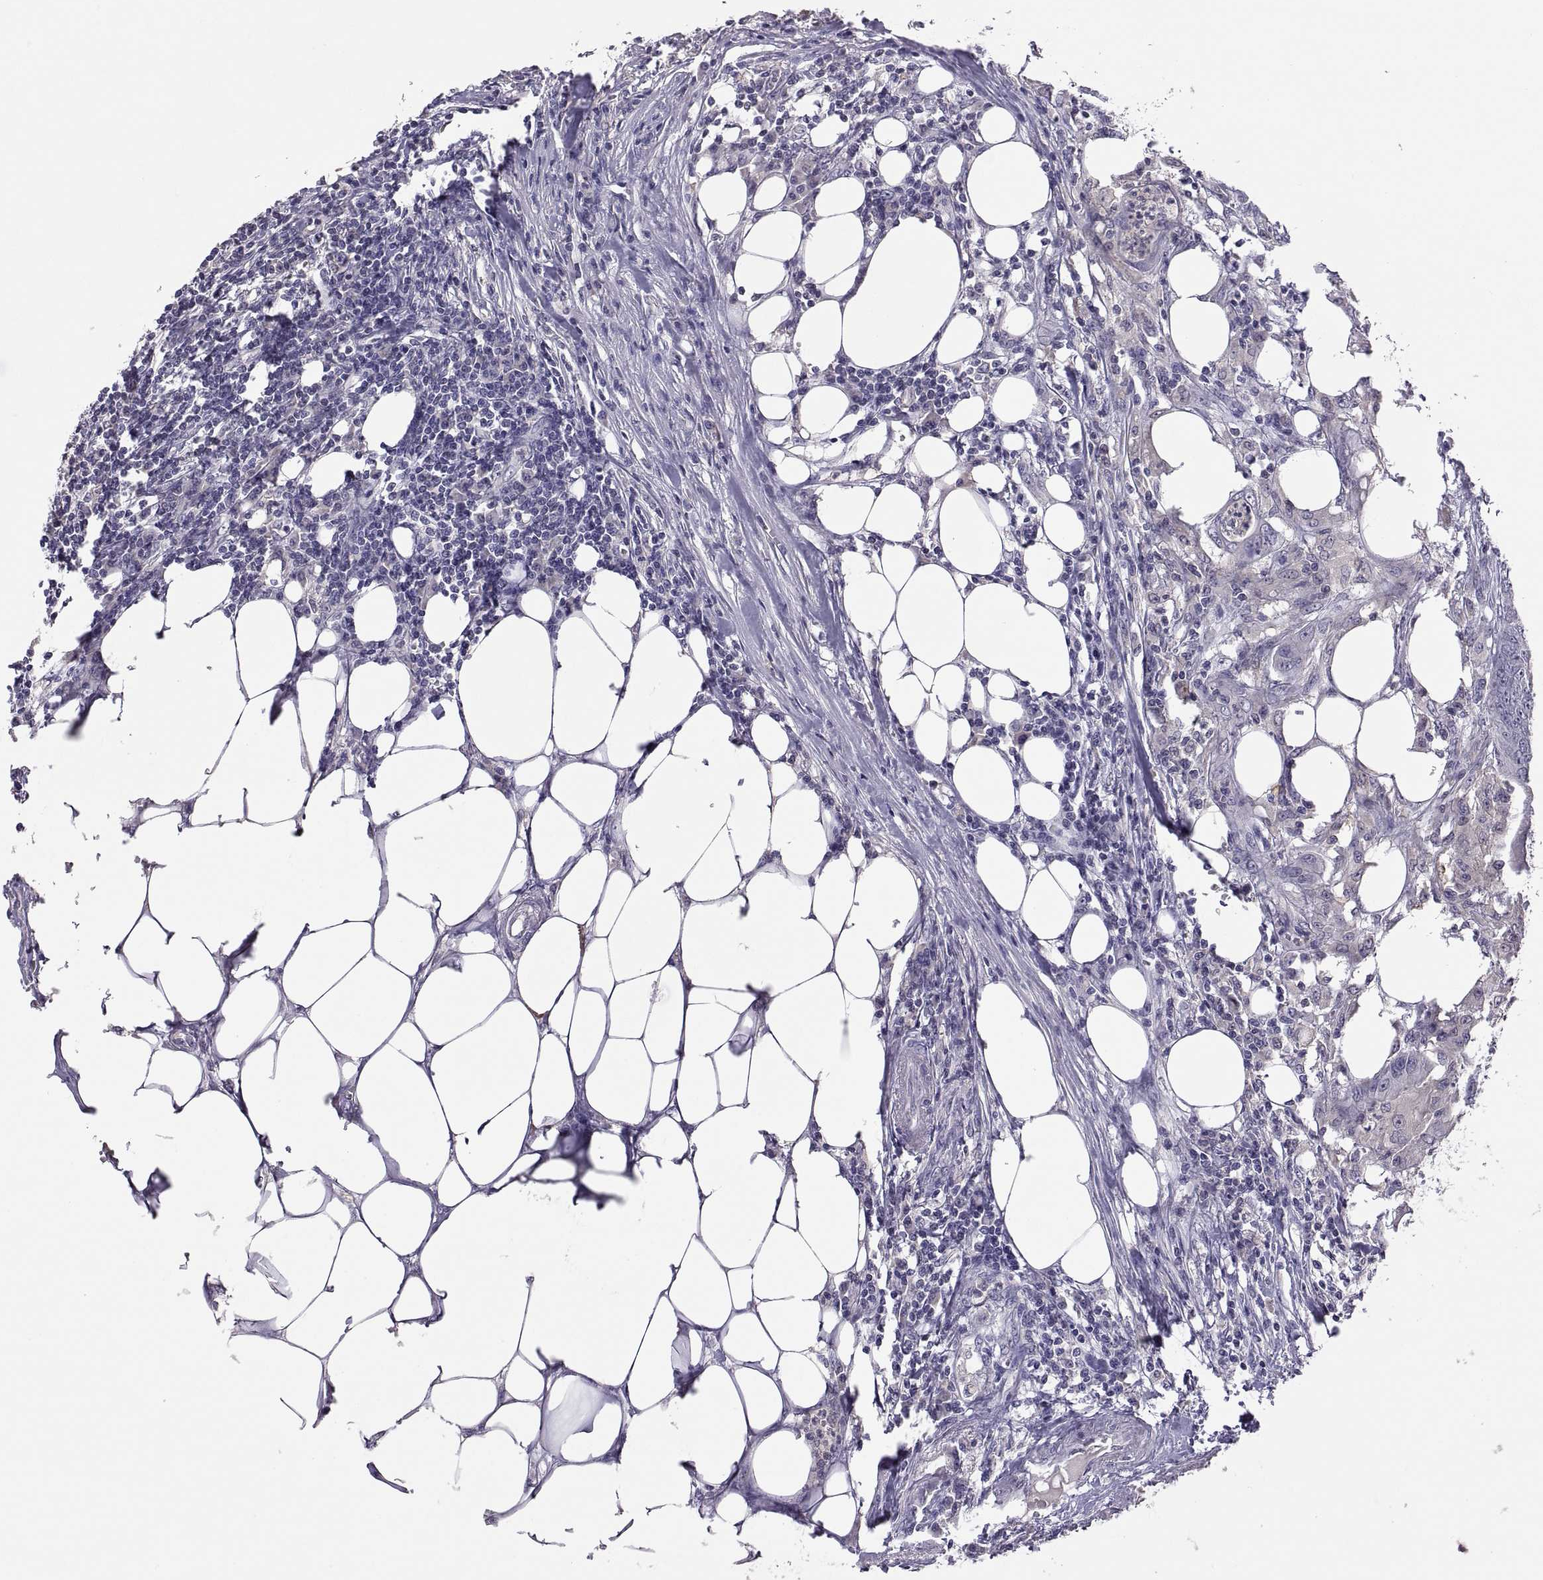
{"staining": {"intensity": "negative", "quantity": "none", "location": "none"}, "tissue": "colorectal cancer", "cell_type": "Tumor cells", "image_type": "cancer", "snomed": [{"axis": "morphology", "description": "Adenocarcinoma, NOS"}, {"axis": "topography", "description": "Colon"}], "caption": "Immunohistochemical staining of colorectal adenocarcinoma demonstrates no significant staining in tumor cells.", "gene": "FGF9", "patient": {"sex": "male", "age": 84}}